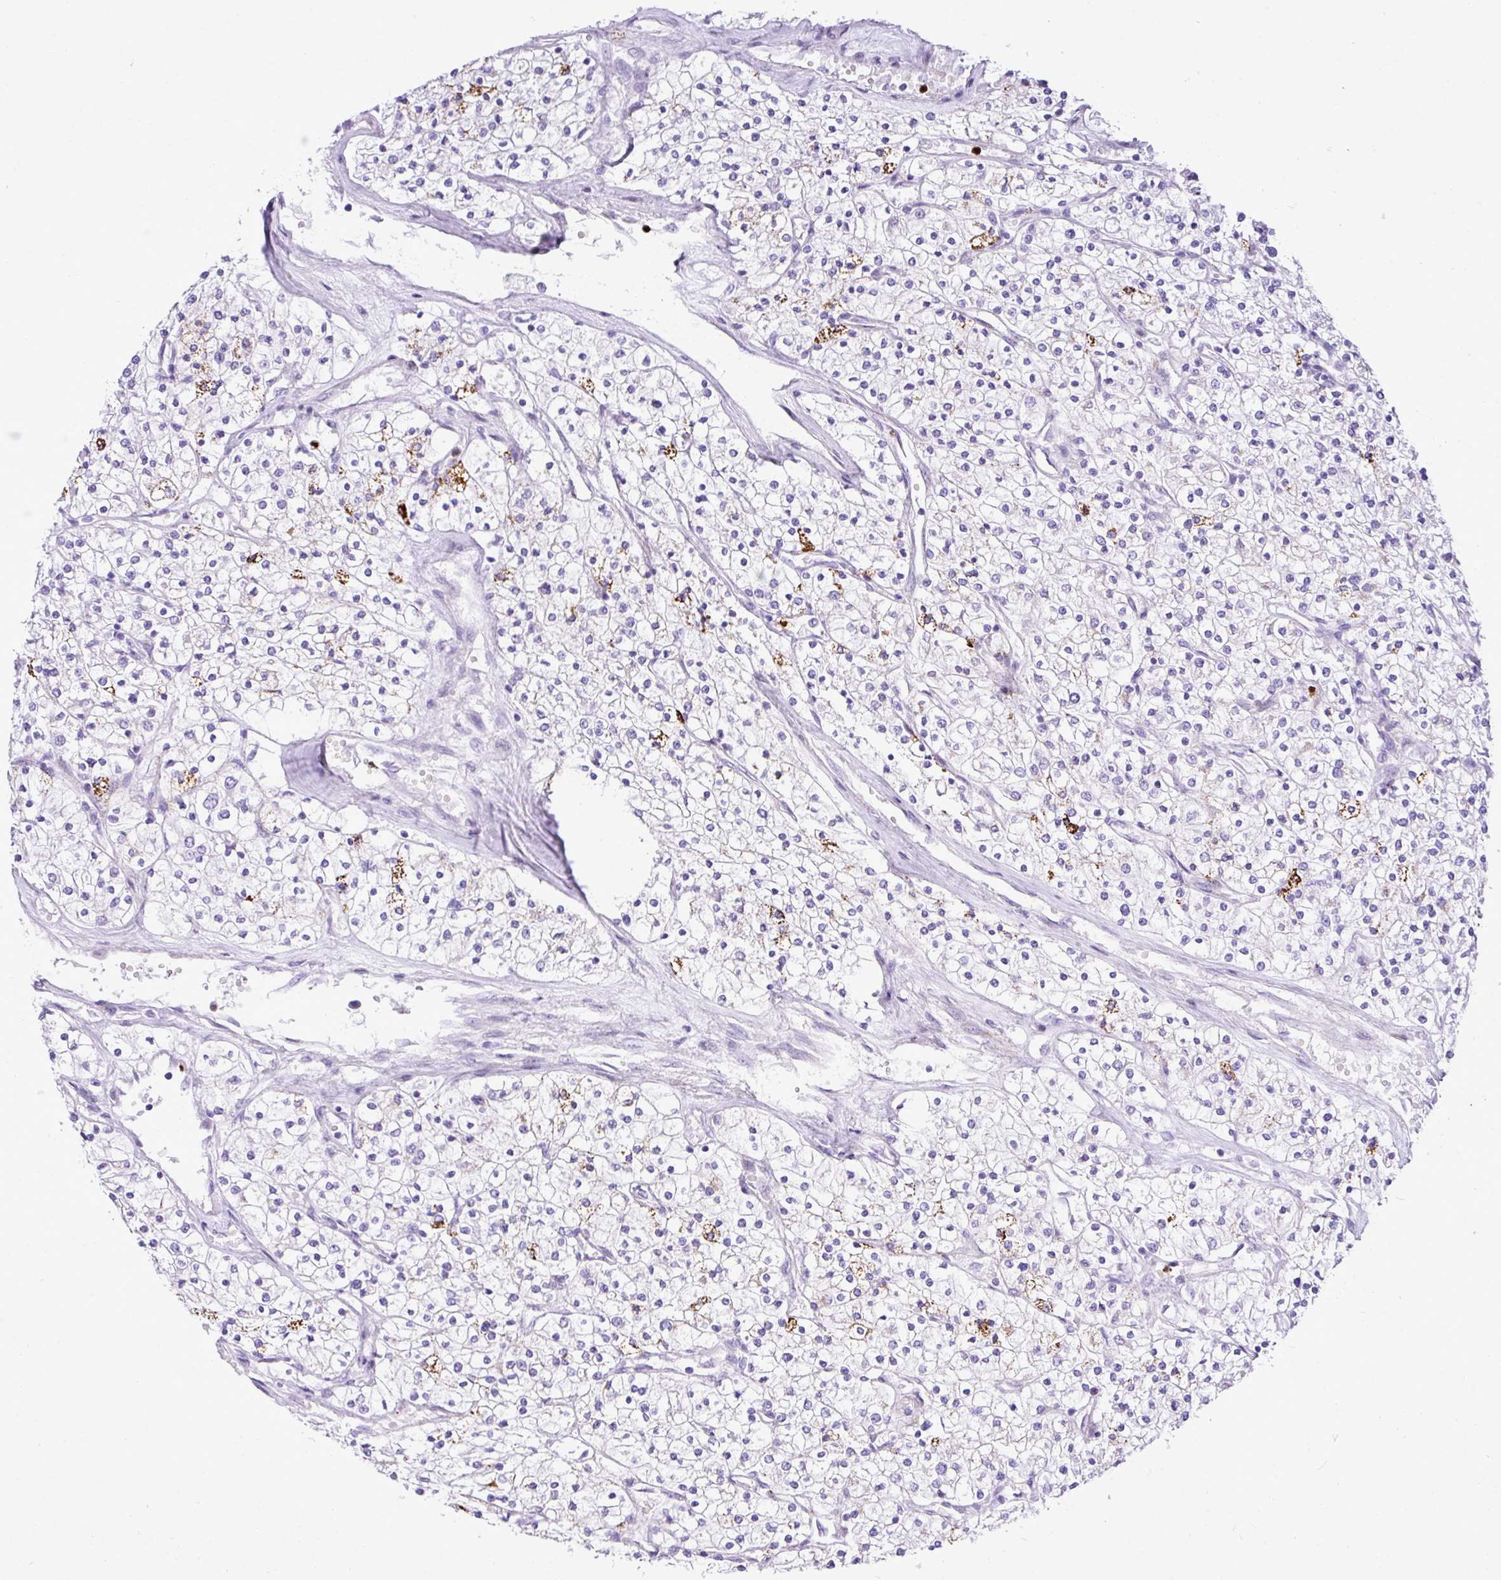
{"staining": {"intensity": "moderate", "quantity": "<25%", "location": "cytoplasmic/membranous"}, "tissue": "renal cancer", "cell_type": "Tumor cells", "image_type": "cancer", "snomed": [{"axis": "morphology", "description": "Adenocarcinoma, NOS"}, {"axis": "topography", "description": "Kidney"}], "caption": "Brown immunohistochemical staining in renal cancer reveals moderate cytoplasmic/membranous expression in about <25% of tumor cells. The staining is performed using DAB (3,3'-diaminobenzidine) brown chromogen to label protein expression. The nuclei are counter-stained blue using hematoxylin.", "gene": "RCAN2", "patient": {"sex": "male", "age": 80}}